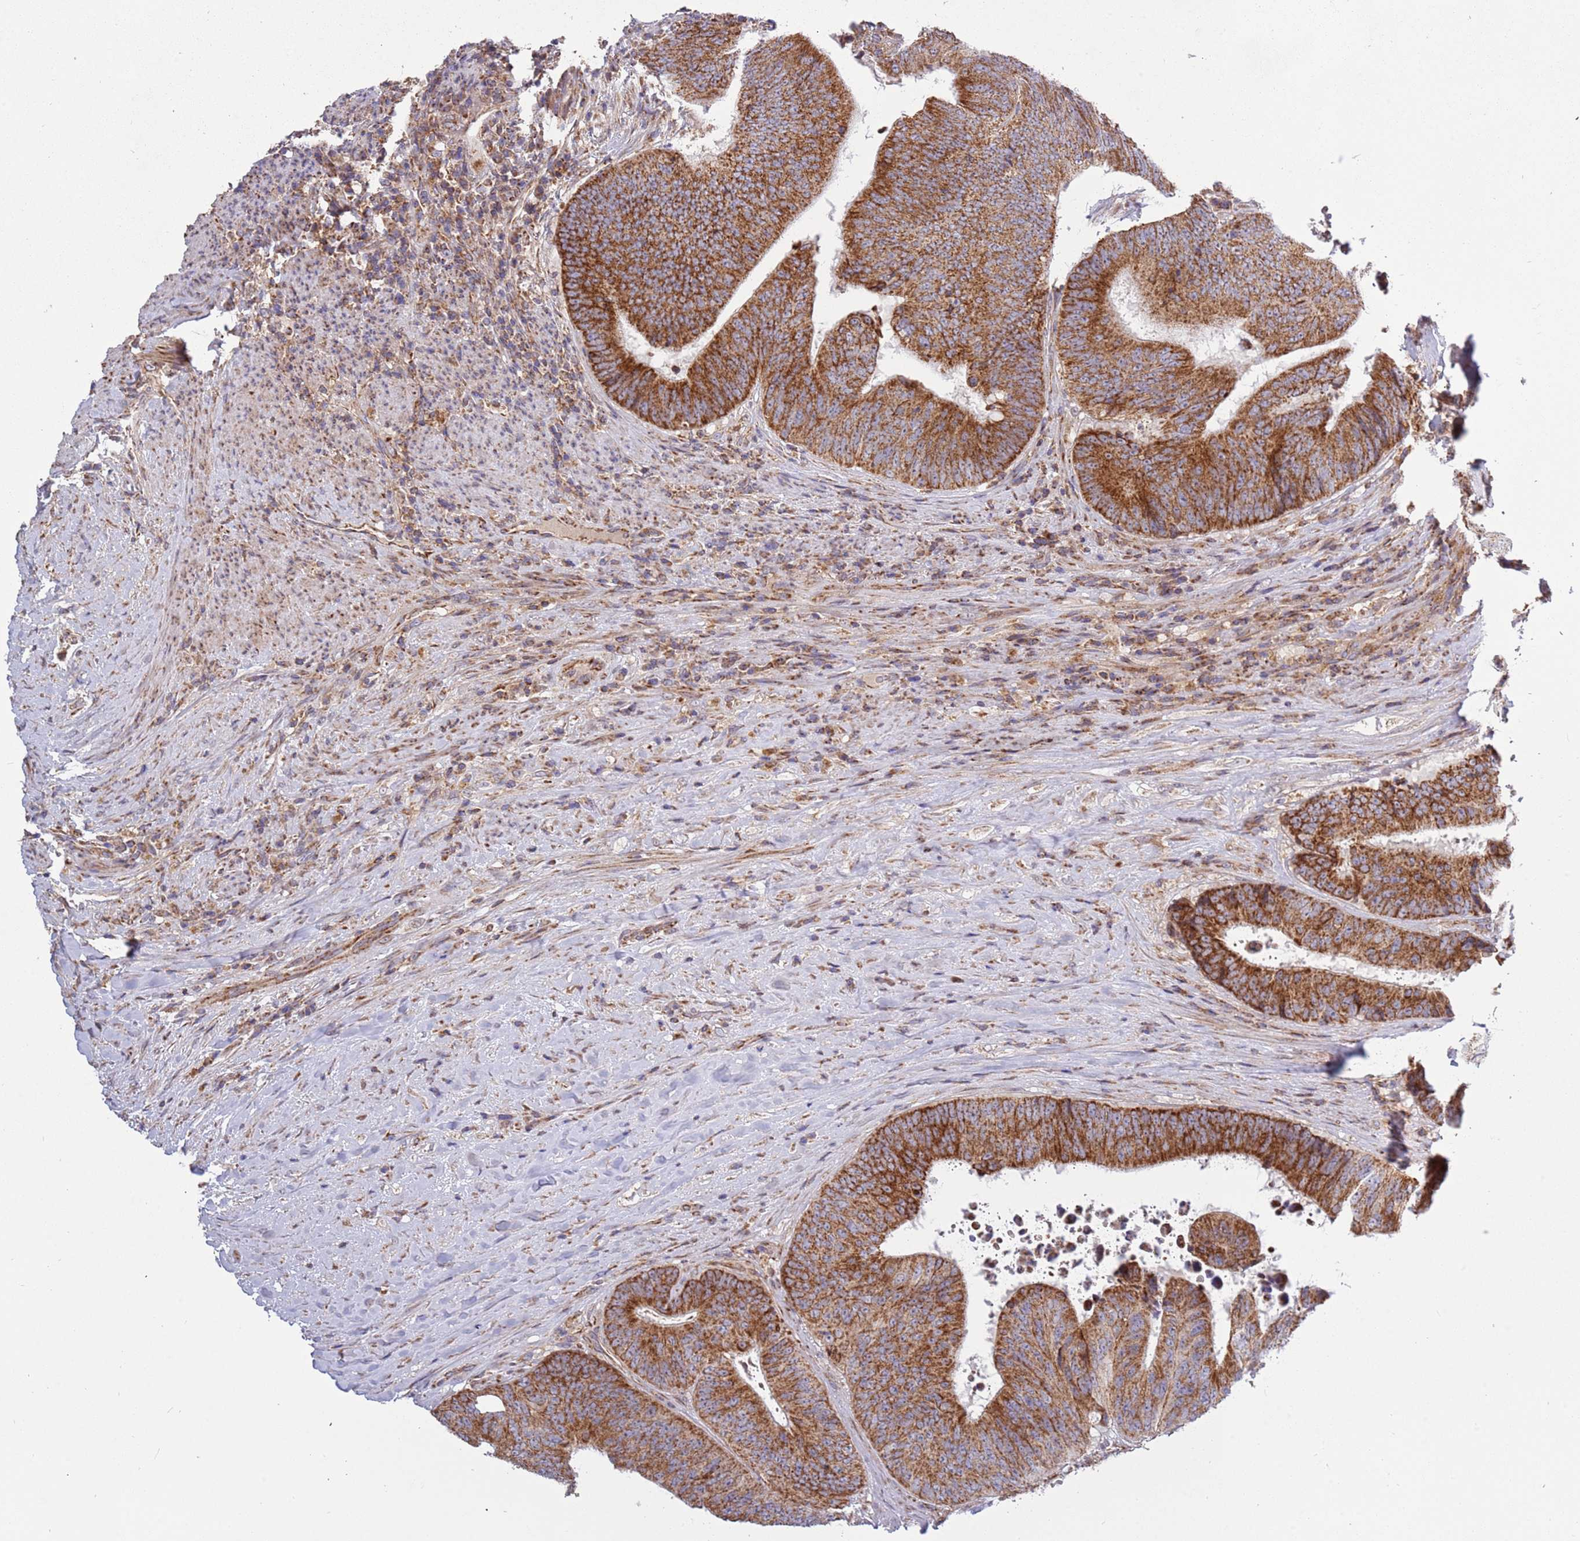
{"staining": {"intensity": "strong", "quantity": ">75%", "location": "cytoplasmic/membranous"}, "tissue": "colorectal cancer", "cell_type": "Tumor cells", "image_type": "cancer", "snomed": [{"axis": "morphology", "description": "Adenocarcinoma, NOS"}, {"axis": "topography", "description": "Rectum"}], "caption": "High-power microscopy captured an immunohistochemistry (IHC) histopathology image of colorectal cancer, revealing strong cytoplasmic/membranous expression in approximately >75% of tumor cells. Using DAB (3,3'-diaminobenzidine) (brown) and hematoxylin (blue) stains, captured at high magnification using brightfield microscopy.", "gene": "IRS4", "patient": {"sex": "male", "age": 72}}